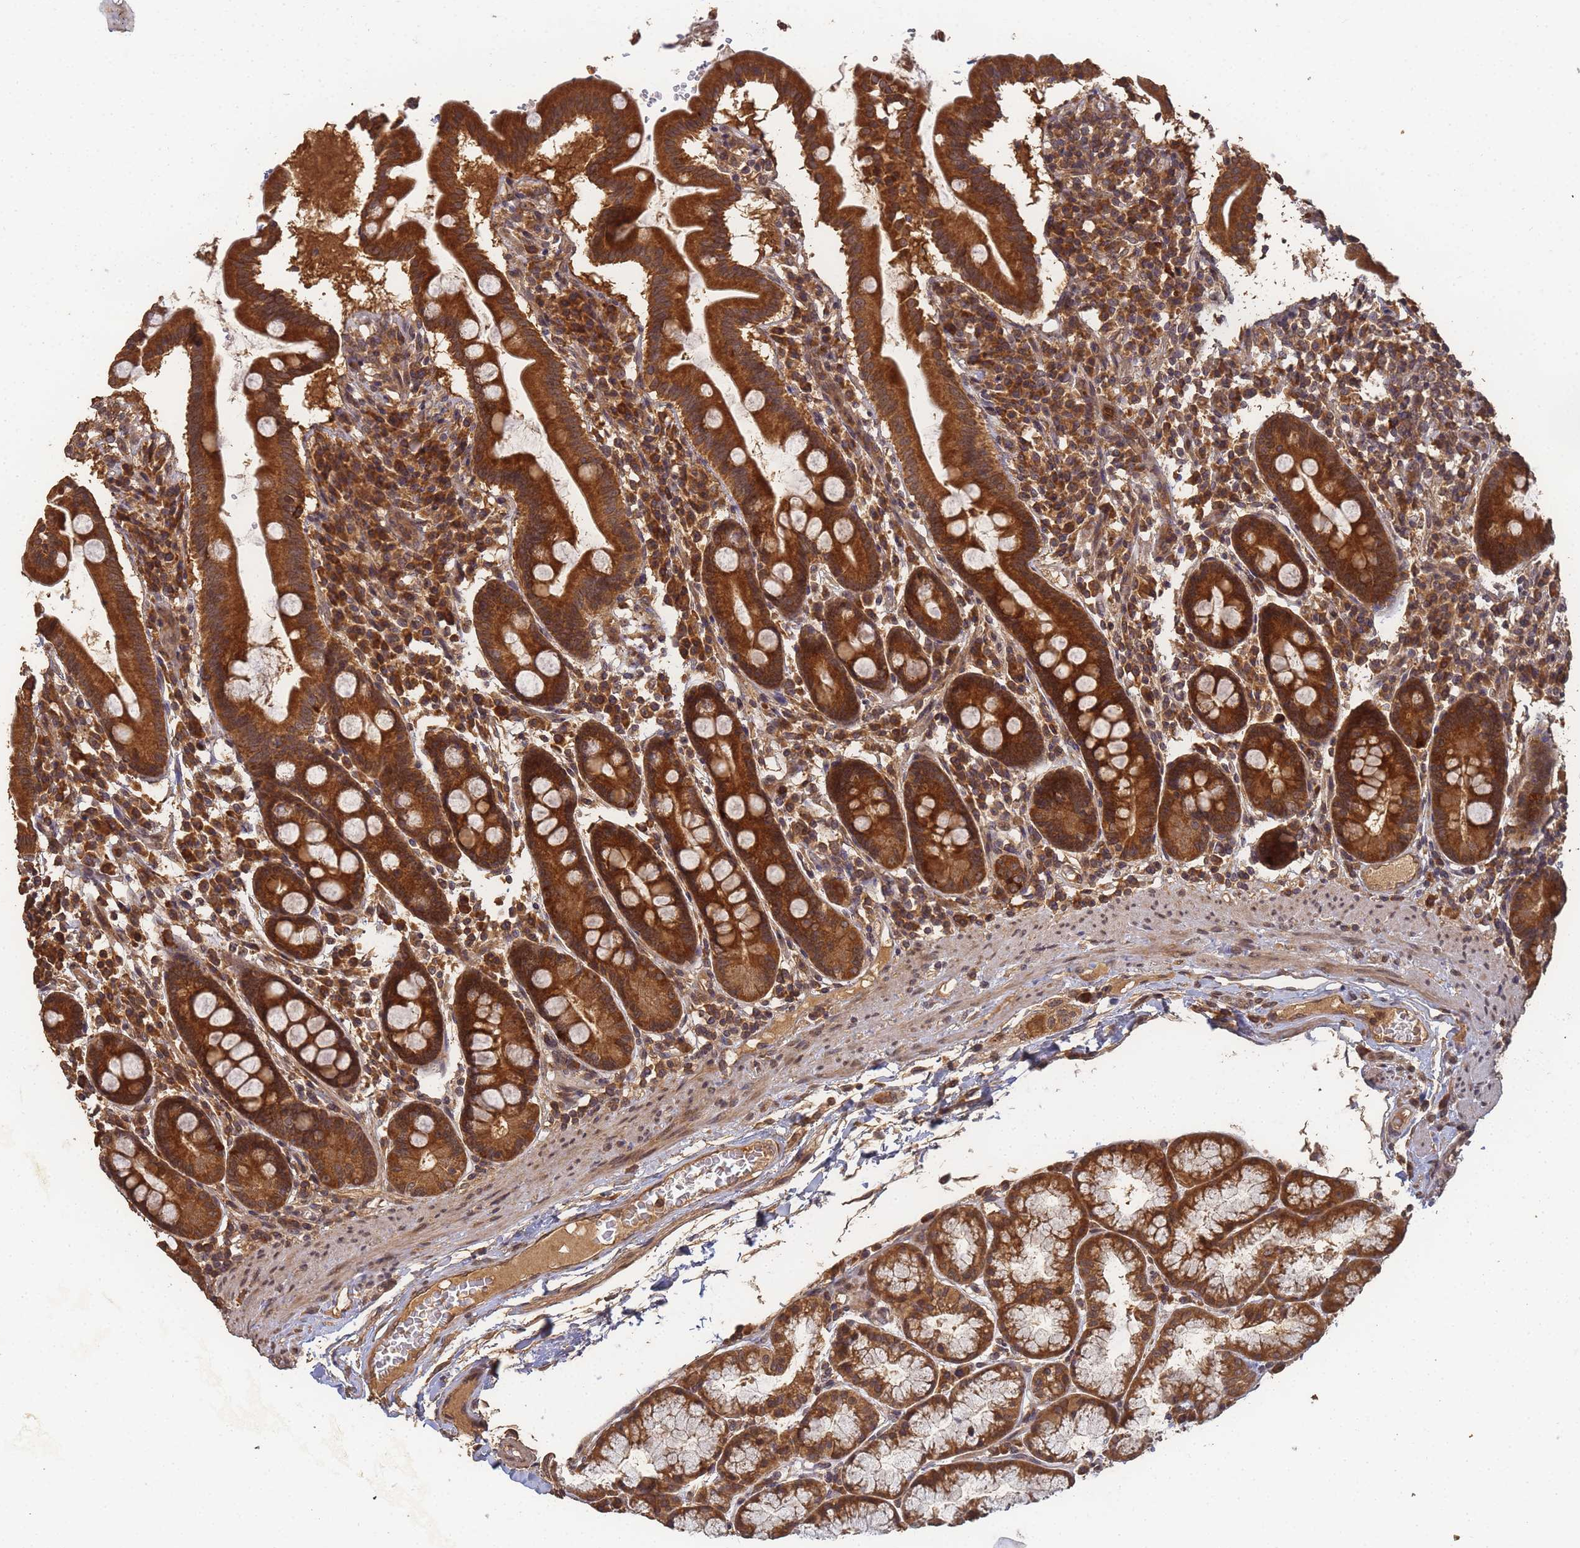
{"staining": {"intensity": "strong", "quantity": ">75%", "location": "cytoplasmic/membranous"}, "tissue": "duodenum", "cell_type": "Glandular cells", "image_type": "normal", "snomed": [{"axis": "morphology", "description": "Normal tissue, NOS"}, {"axis": "topography", "description": "Duodenum"}], "caption": "DAB immunohistochemical staining of benign human duodenum displays strong cytoplasmic/membranous protein positivity in about >75% of glandular cells. Ihc stains the protein of interest in brown and the nuclei are stained blue.", "gene": "ALKBH1", "patient": {"sex": "male", "age": 50}}